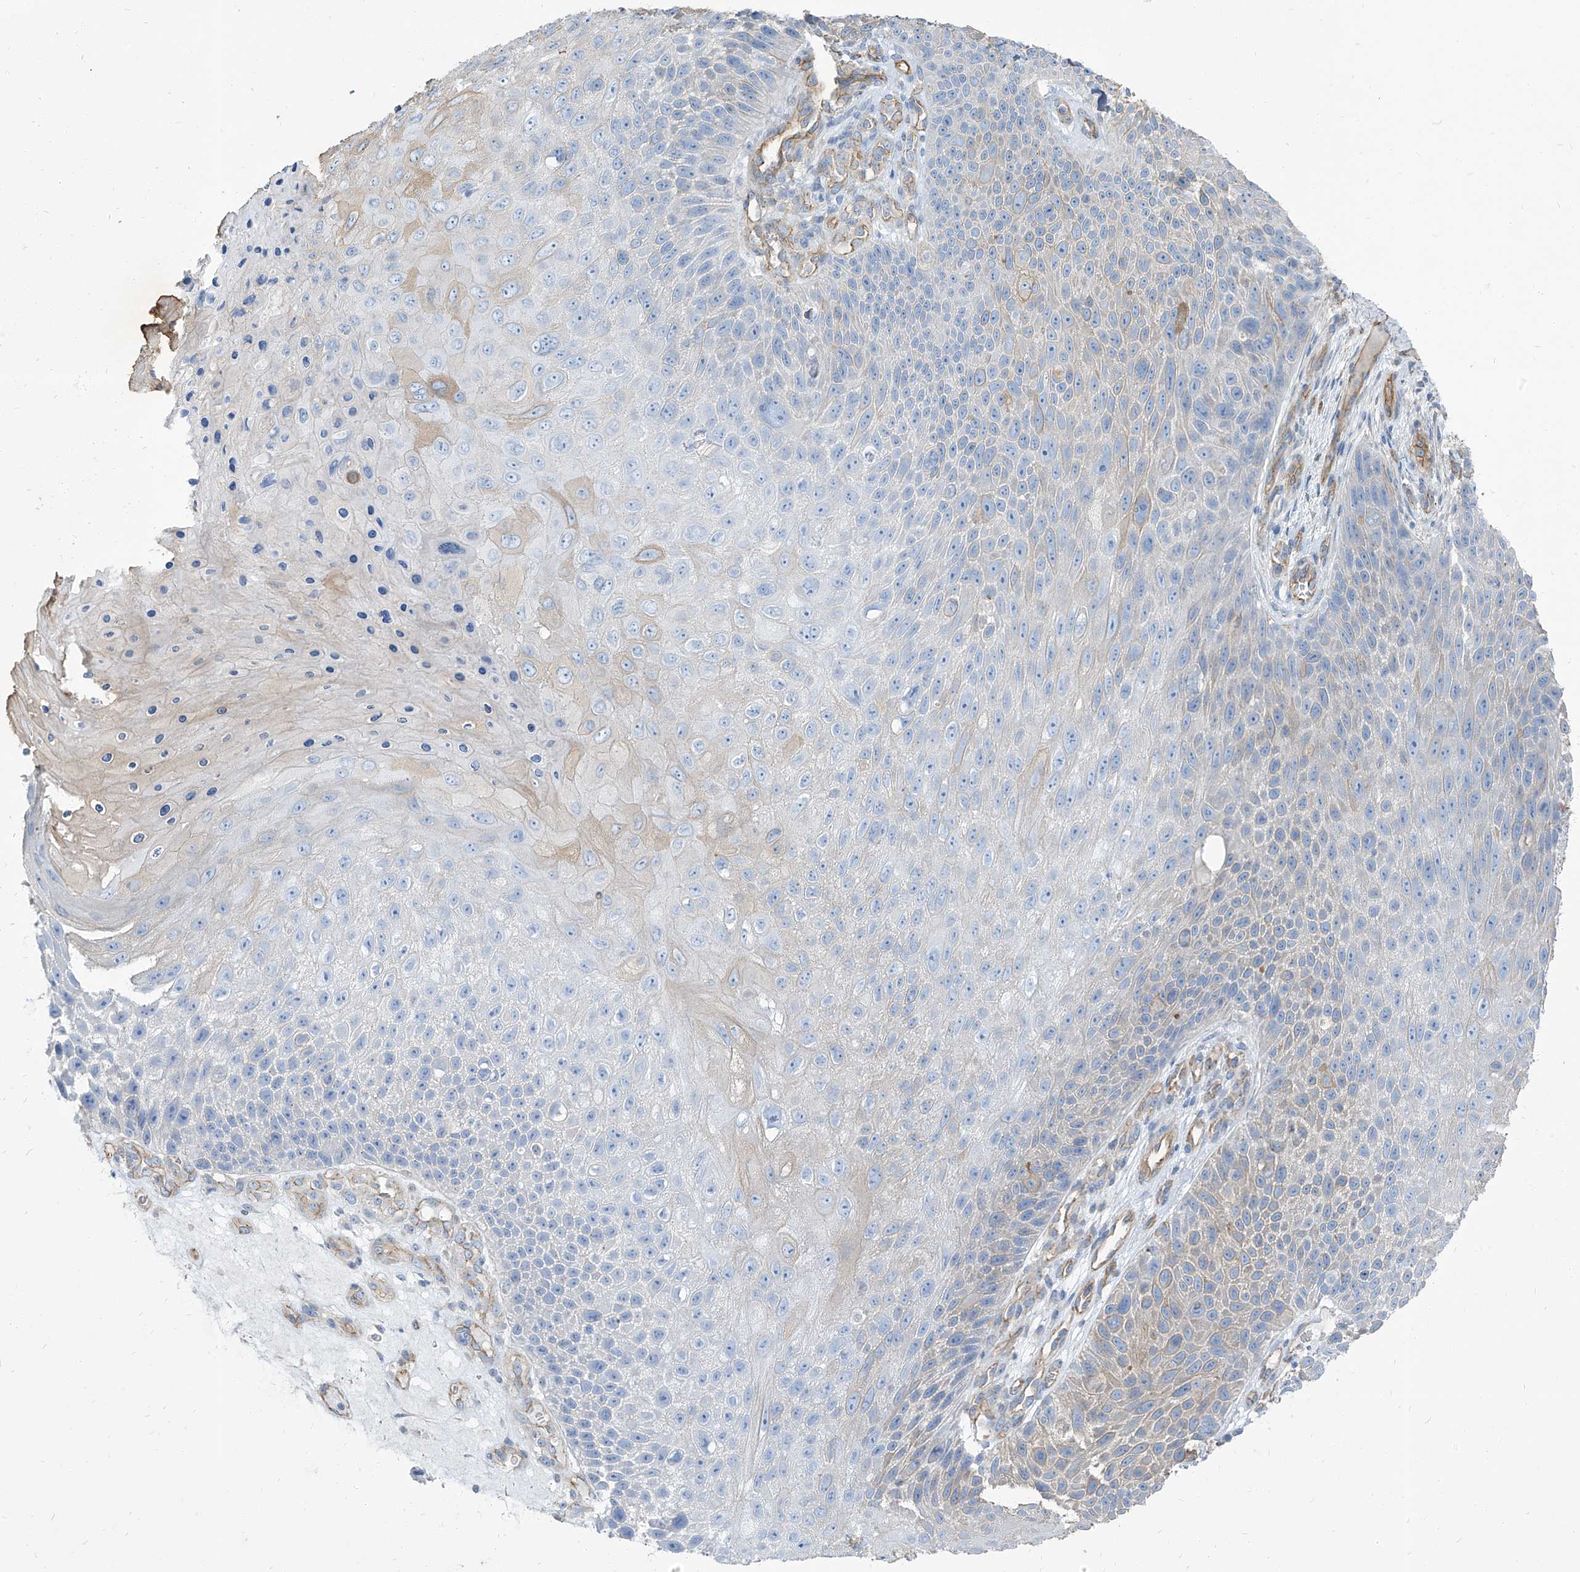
{"staining": {"intensity": "weak", "quantity": "<25%", "location": "cytoplasmic/membranous"}, "tissue": "skin cancer", "cell_type": "Tumor cells", "image_type": "cancer", "snomed": [{"axis": "morphology", "description": "Squamous cell carcinoma, NOS"}, {"axis": "topography", "description": "Skin"}], "caption": "Histopathology image shows no significant protein staining in tumor cells of skin cancer.", "gene": "TXLNB", "patient": {"sex": "female", "age": 88}}